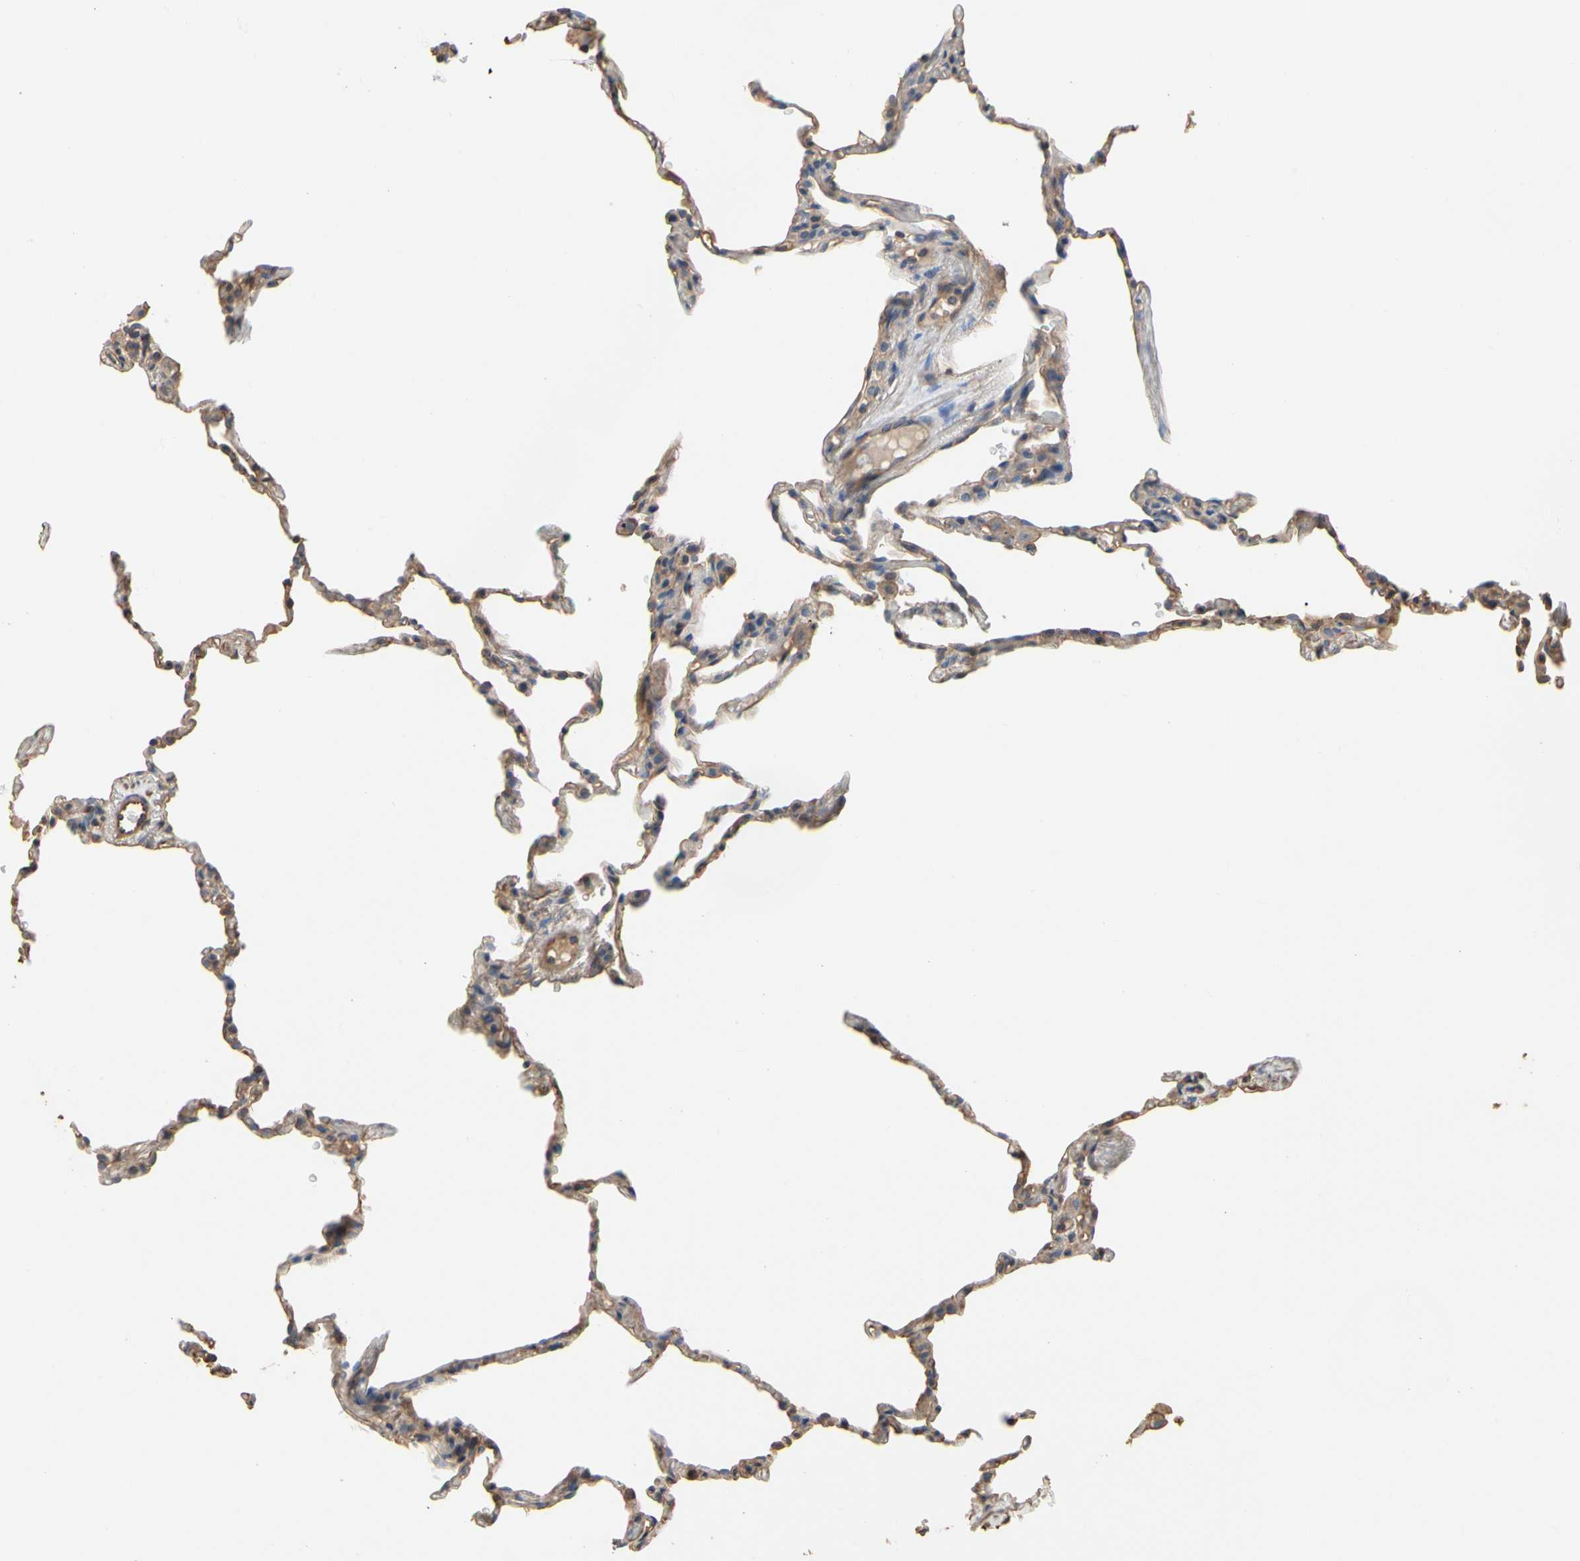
{"staining": {"intensity": "moderate", "quantity": "25%-75%", "location": "cytoplasmic/membranous"}, "tissue": "lung", "cell_type": "Alveolar cells", "image_type": "normal", "snomed": [{"axis": "morphology", "description": "Normal tissue, NOS"}, {"axis": "topography", "description": "Lung"}], "caption": "Protein staining by IHC reveals moderate cytoplasmic/membranous staining in about 25%-75% of alveolar cells in unremarkable lung. The staining is performed using DAB (3,3'-diaminobenzidine) brown chromogen to label protein expression. The nuclei are counter-stained blue using hematoxylin.", "gene": "PDZK1", "patient": {"sex": "male", "age": 59}}